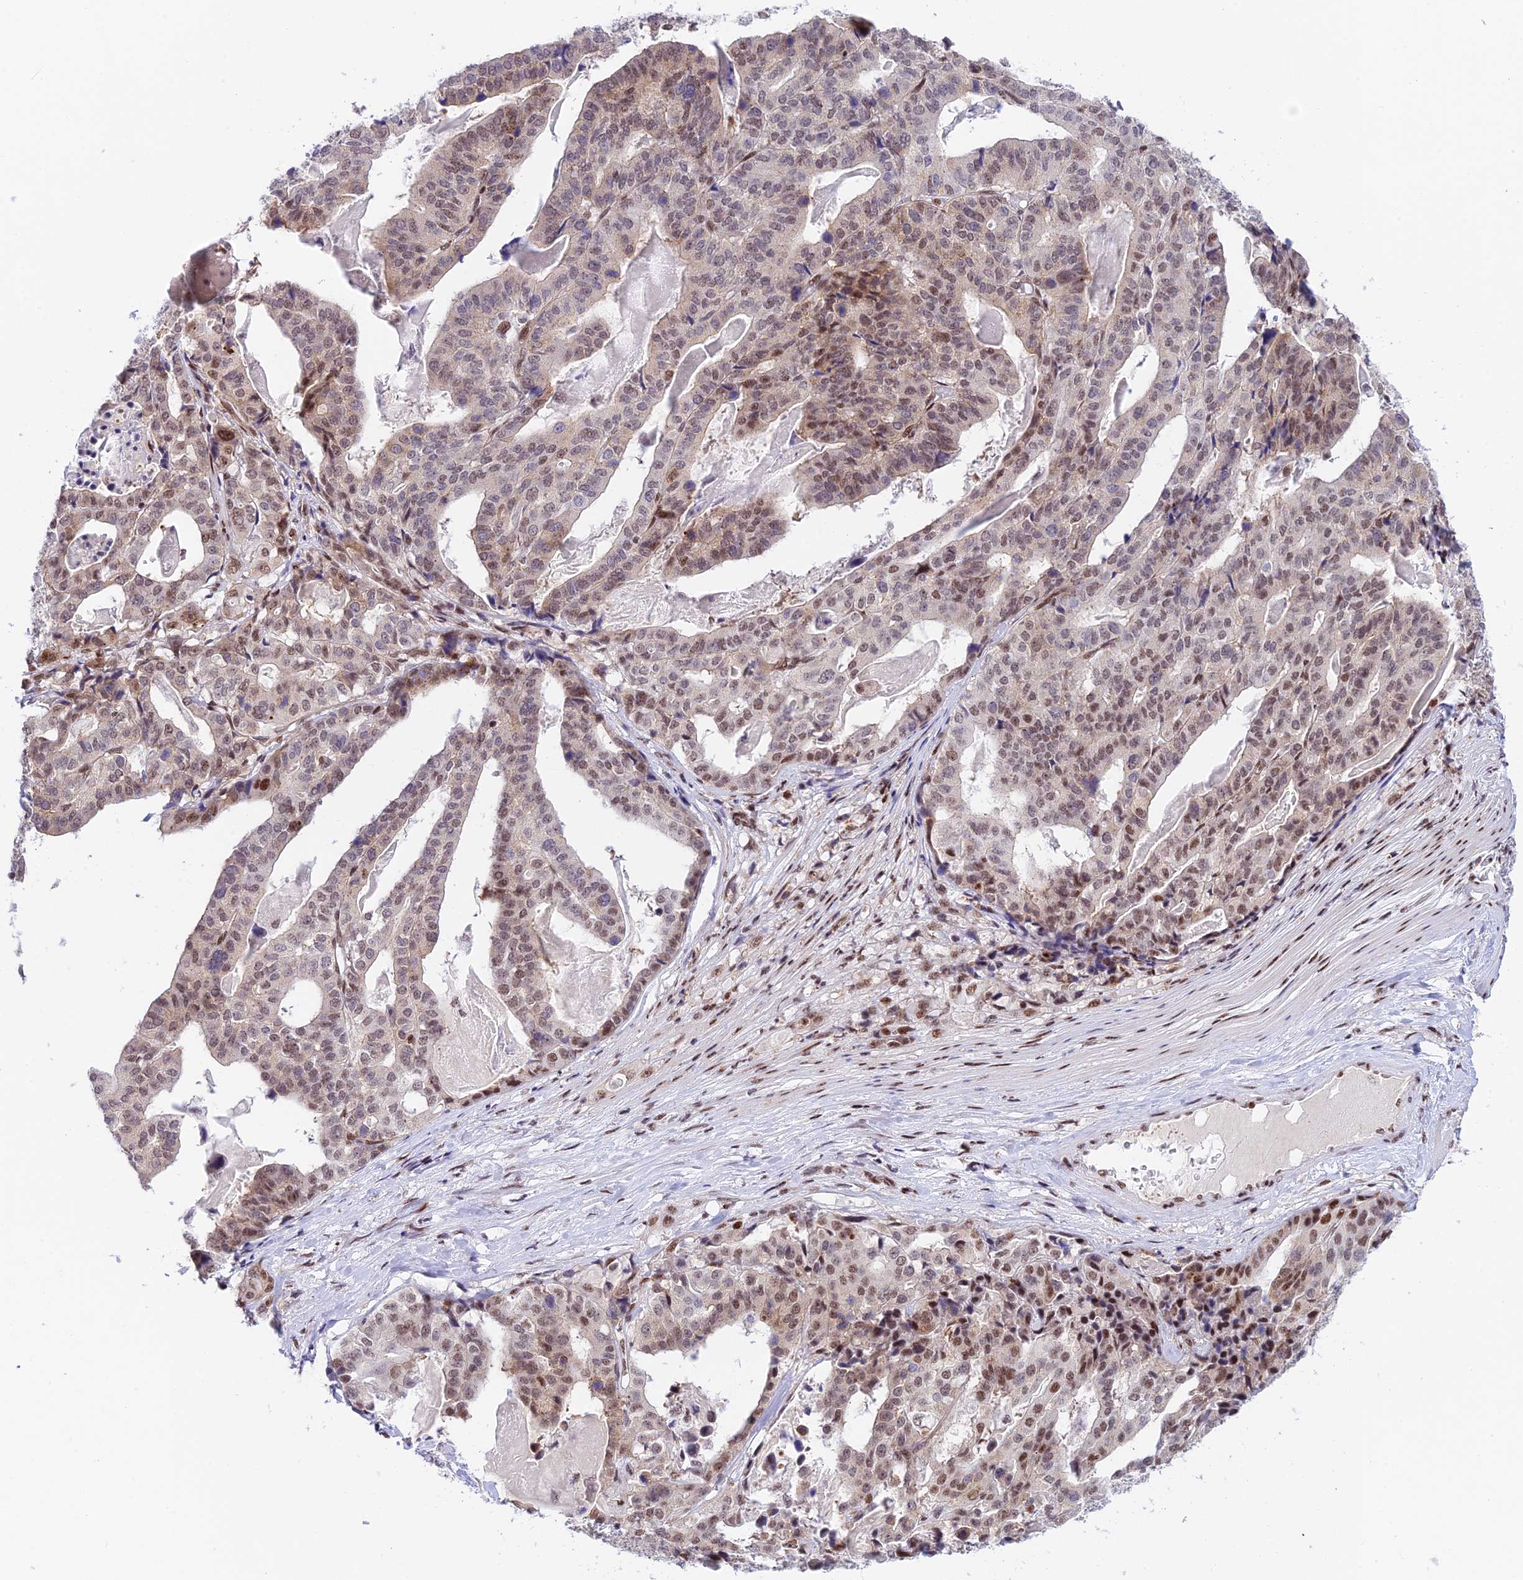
{"staining": {"intensity": "moderate", "quantity": "25%-75%", "location": "nuclear"}, "tissue": "stomach cancer", "cell_type": "Tumor cells", "image_type": "cancer", "snomed": [{"axis": "morphology", "description": "Adenocarcinoma, NOS"}, {"axis": "topography", "description": "Stomach"}], "caption": "This is an image of immunohistochemistry (IHC) staining of stomach cancer, which shows moderate expression in the nuclear of tumor cells.", "gene": "USP22", "patient": {"sex": "male", "age": 48}}